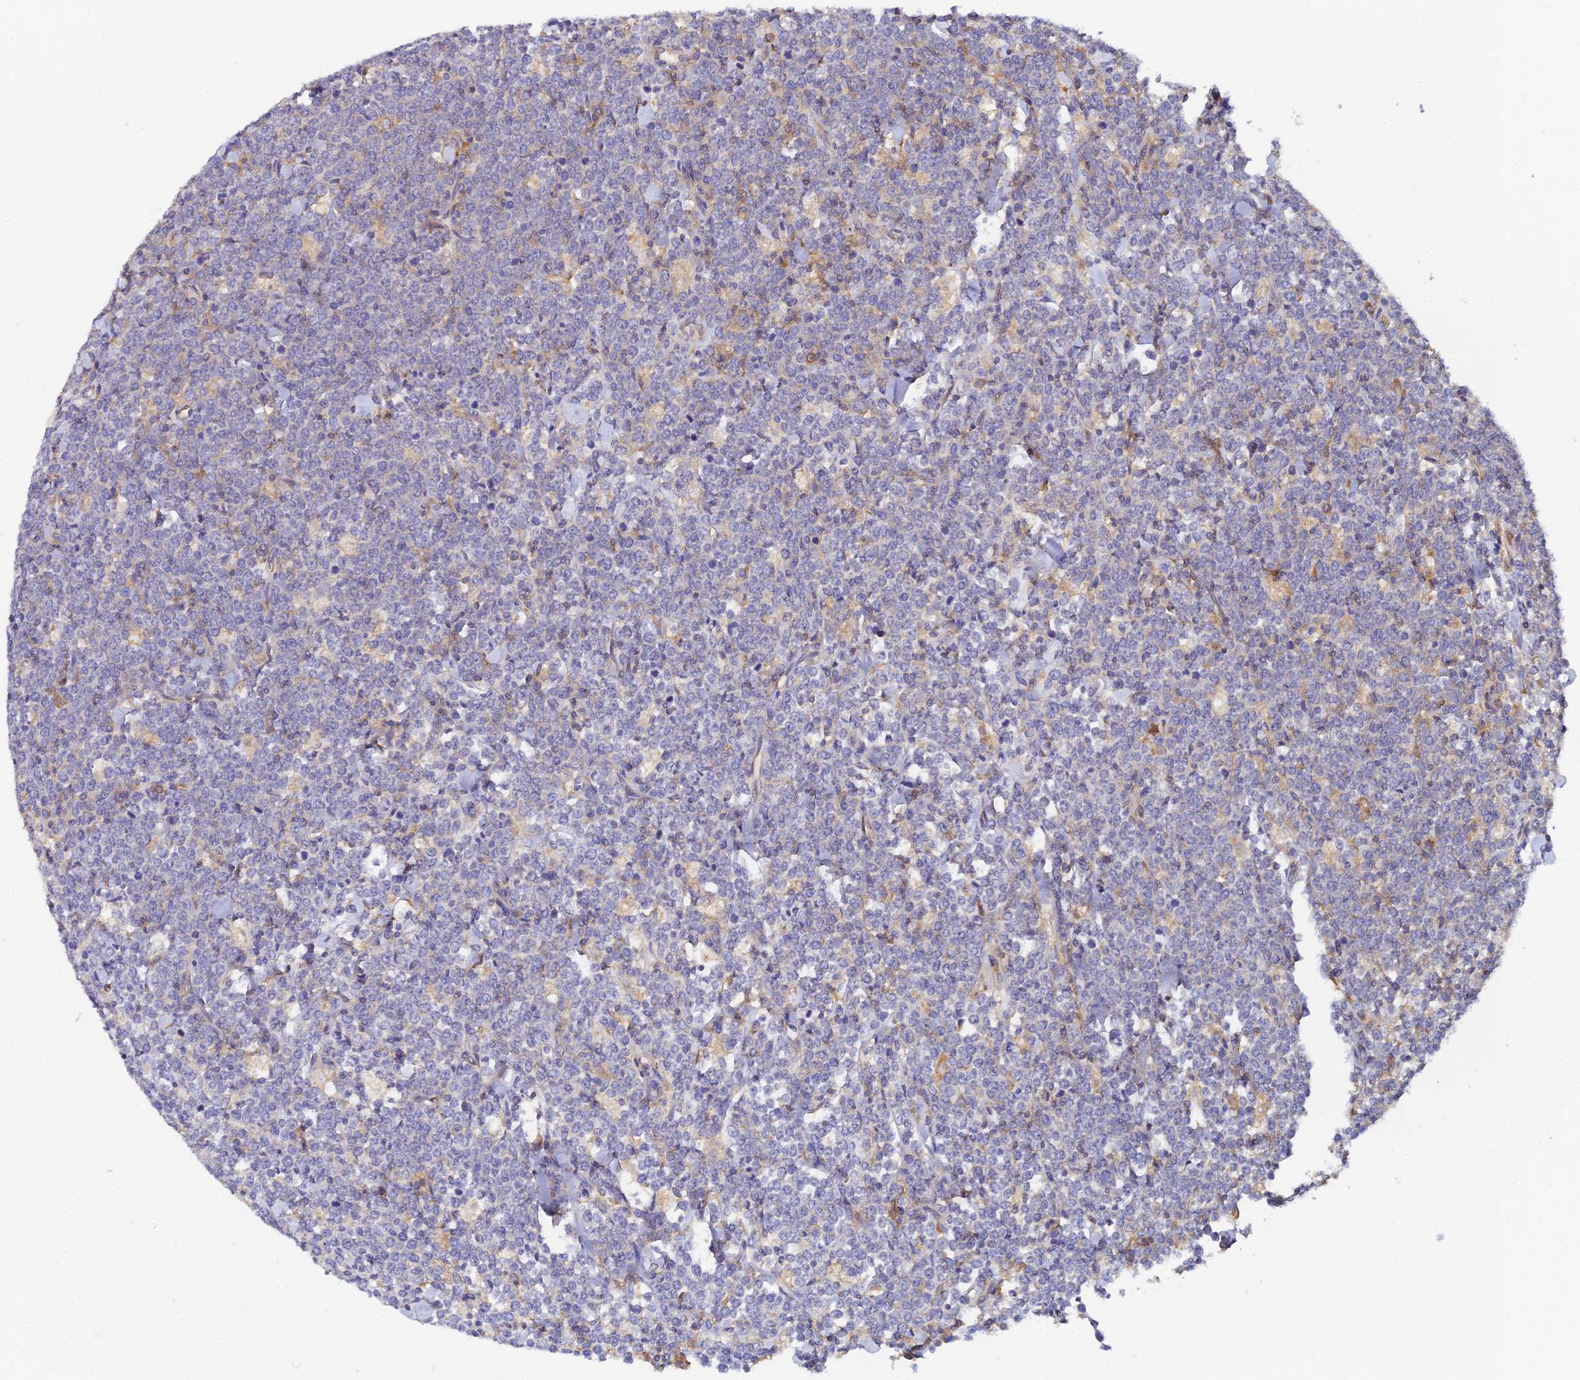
{"staining": {"intensity": "weak", "quantity": "<25%", "location": "cytoplasmic/membranous"}, "tissue": "lymphoma", "cell_type": "Tumor cells", "image_type": "cancer", "snomed": [{"axis": "morphology", "description": "Malignant lymphoma, non-Hodgkin's type, High grade"}, {"axis": "topography", "description": "Small intestine"}], "caption": "DAB immunohistochemical staining of high-grade malignant lymphoma, non-Hodgkin's type displays no significant positivity in tumor cells. (Stains: DAB immunohistochemistry (IHC) with hematoxylin counter stain, Microscopy: brightfield microscopy at high magnification).", "gene": "GNG5B", "patient": {"sex": "male", "age": 8}}